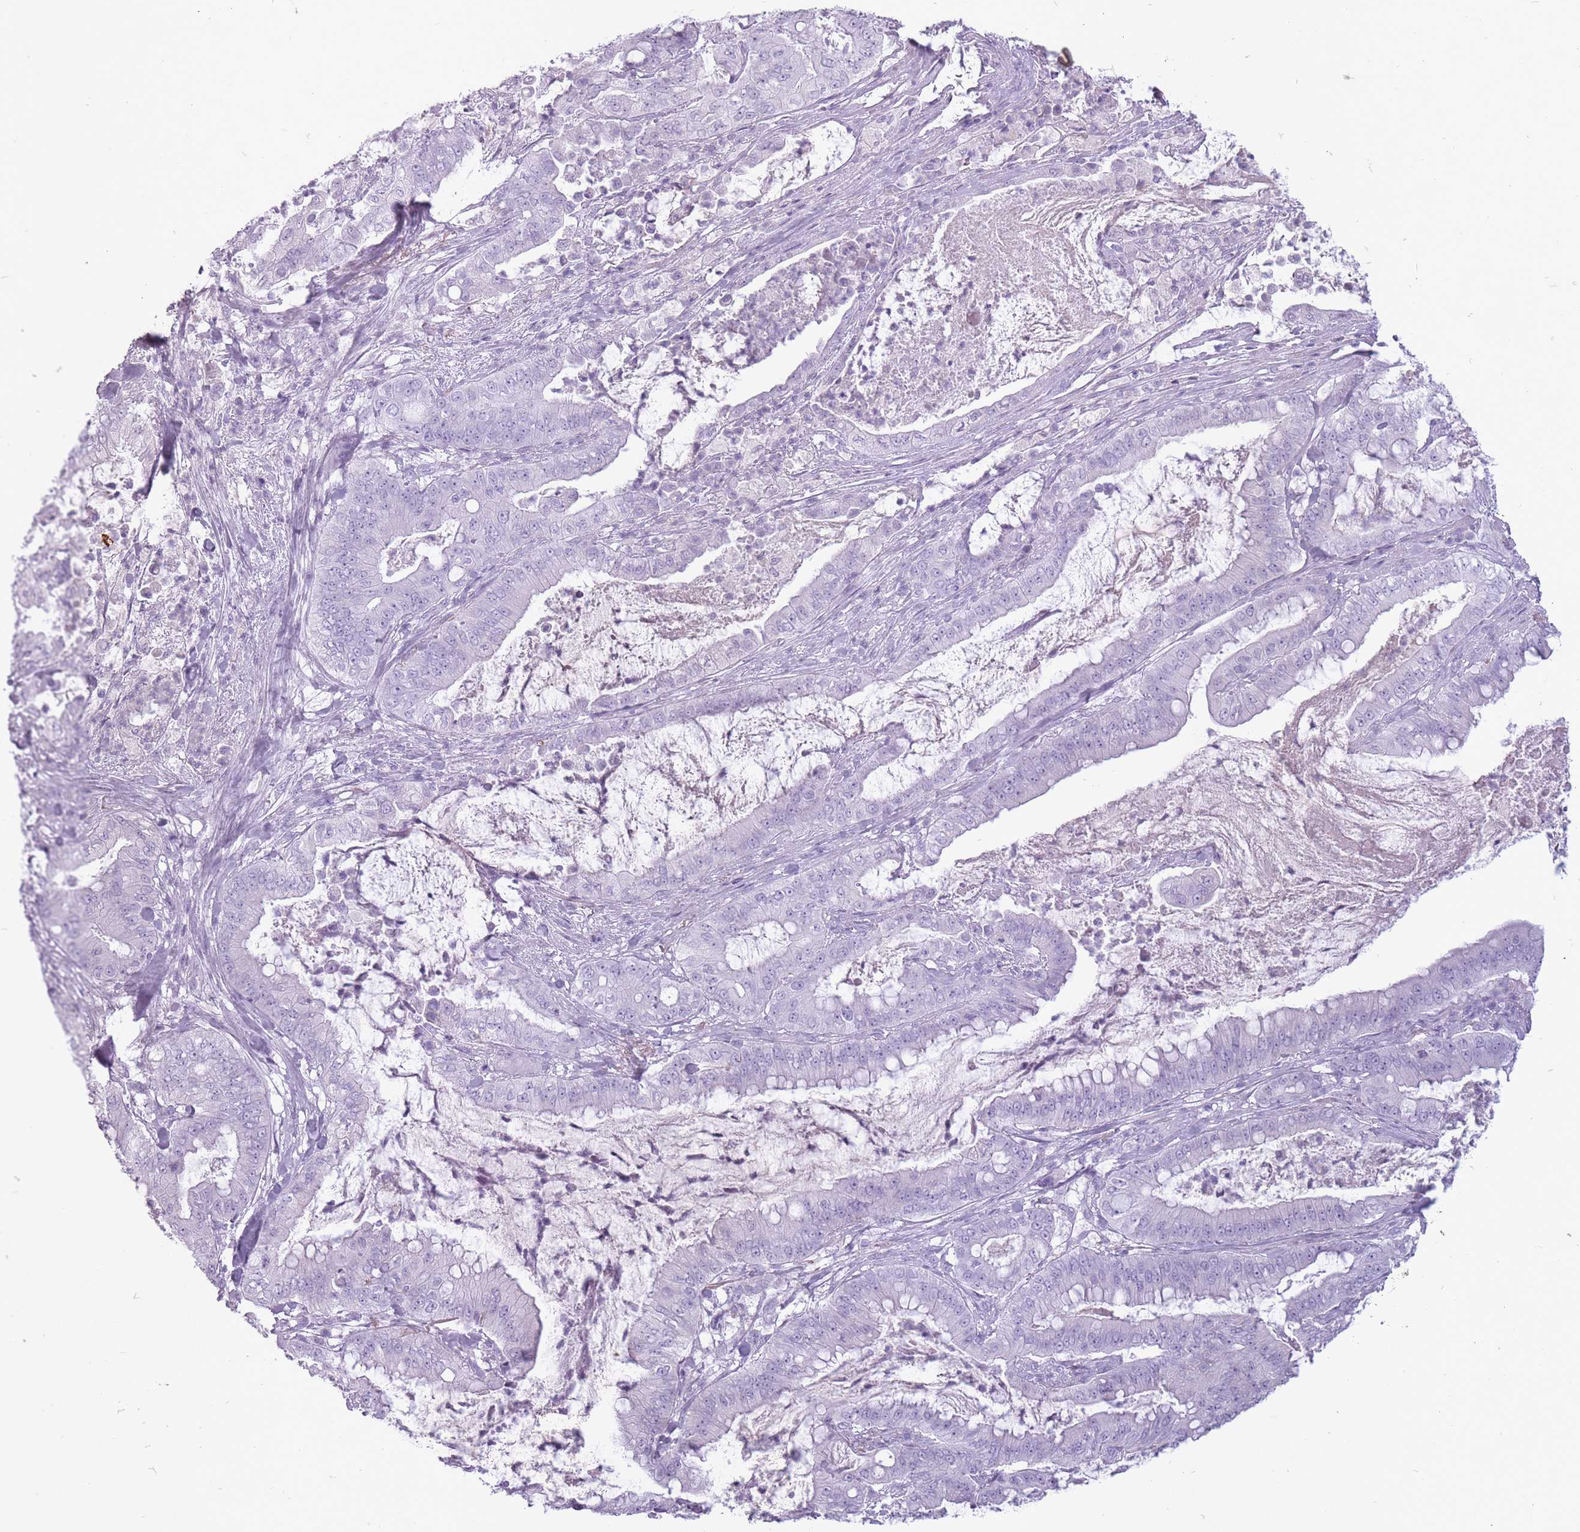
{"staining": {"intensity": "negative", "quantity": "none", "location": "none"}, "tissue": "pancreatic cancer", "cell_type": "Tumor cells", "image_type": "cancer", "snomed": [{"axis": "morphology", "description": "Adenocarcinoma, NOS"}, {"axis": "topography", "description": "Pancreas"}], "caption": "There is no significant expression in tumor cells of pancreatic cancer. (IHC, brightfield microscopy, high magnification).", "gene": "RFX4", "patient": {"sex": "male", "age": 71}}